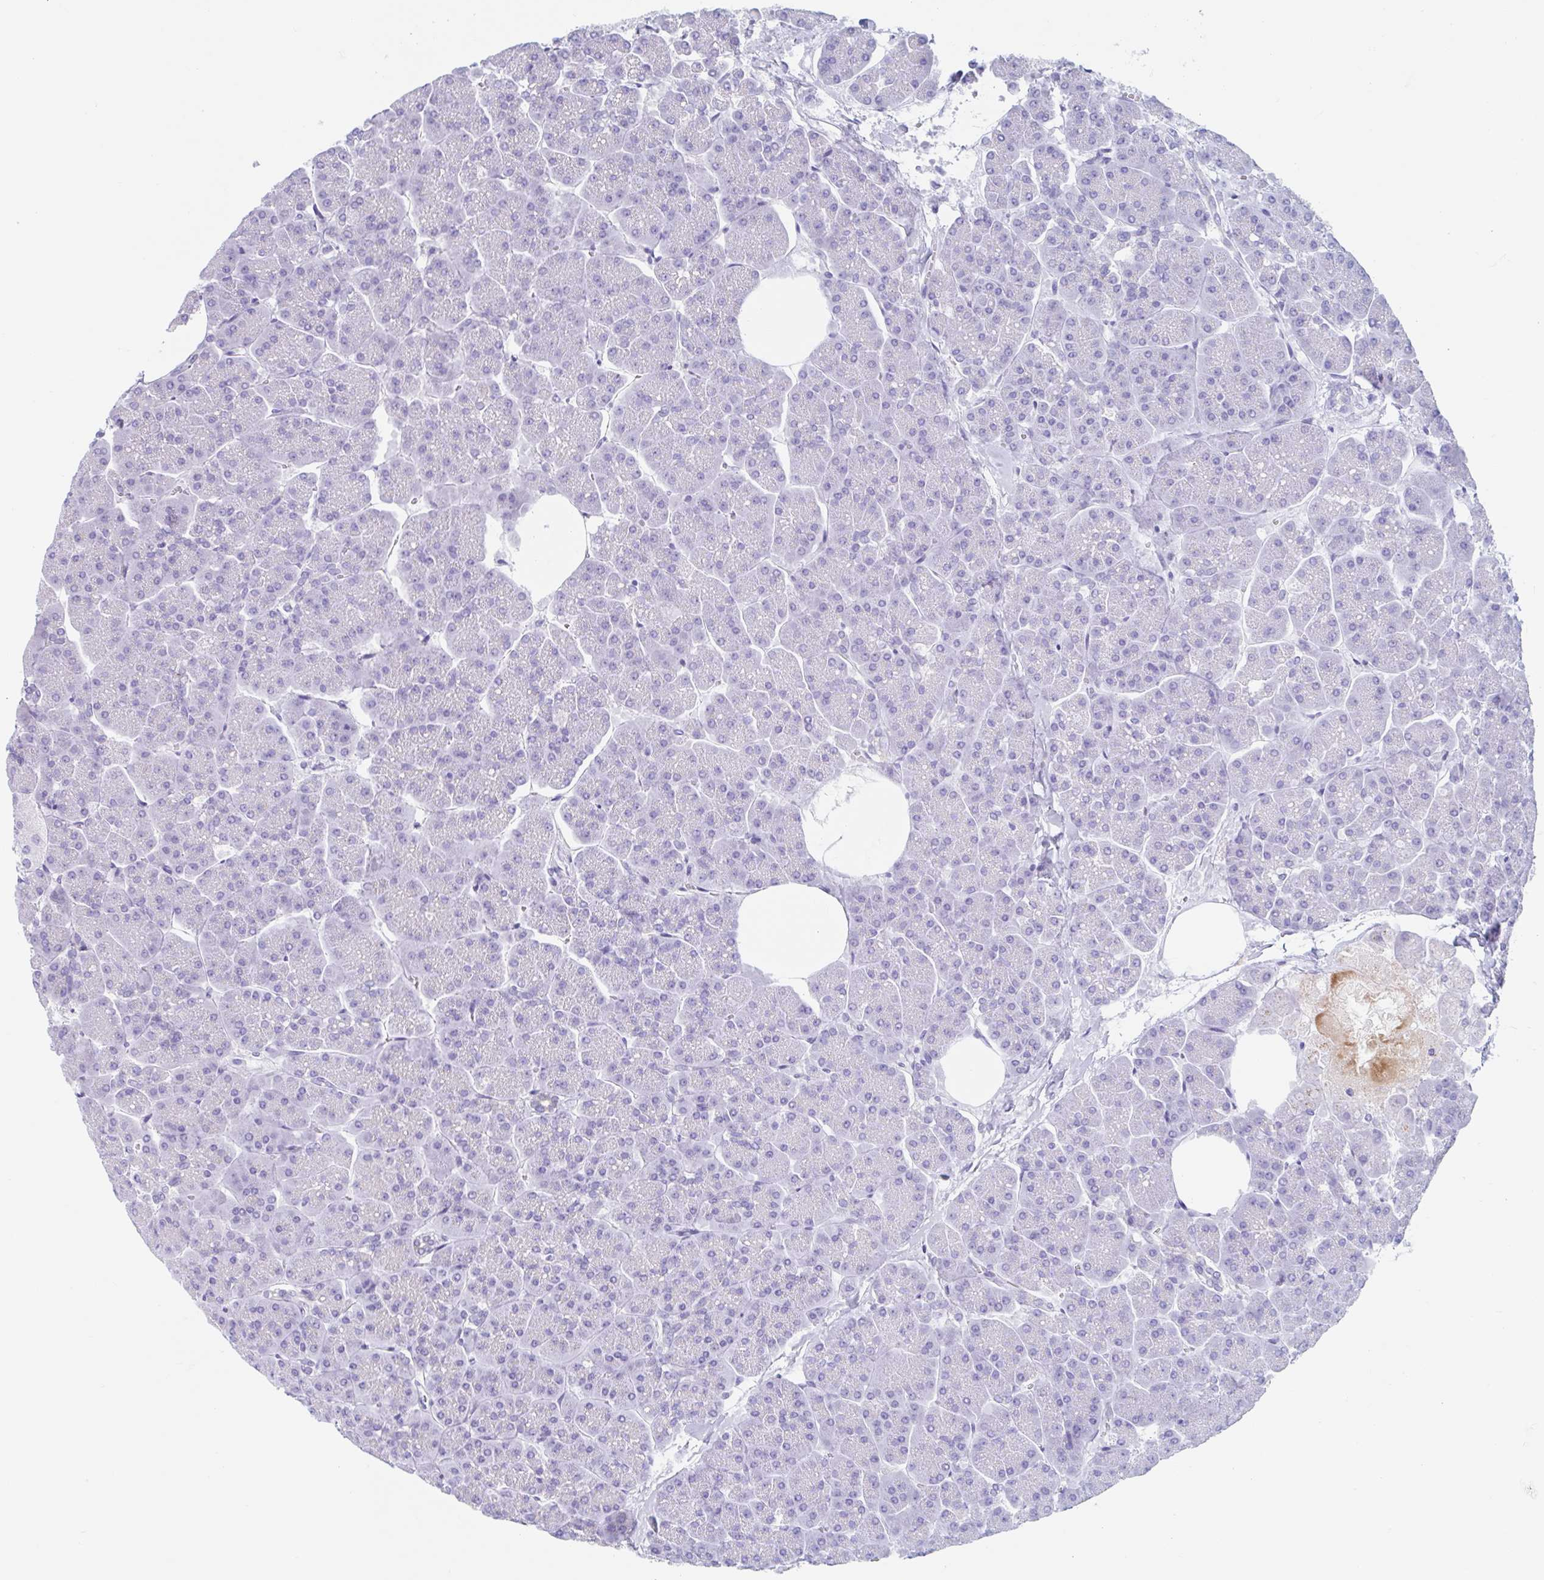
{"staining": {"intensity": "negative", "quantity": "none", "location": "none"}, "tissue": "pancreas", "cell_type": "Exocrine glandular cells", "image_type": "normal", "snomed": [{"axis": "morphology", "description": "Normal tissue, NOS"}, {"axis": "topography", "description": "Pancreas"}, {"axis": "topography", "description": "Peripheral nerve tissue"}], "caption": "Pancreas was stained to show a protein in brown. There is no significant staining in exocrine glandular cells. (DAB (3,3'-diaminobenzidine) IHC with hematoxylin counter stain).", "gene": "CPTP", "patient": {"sex": "male", "age": 54}}